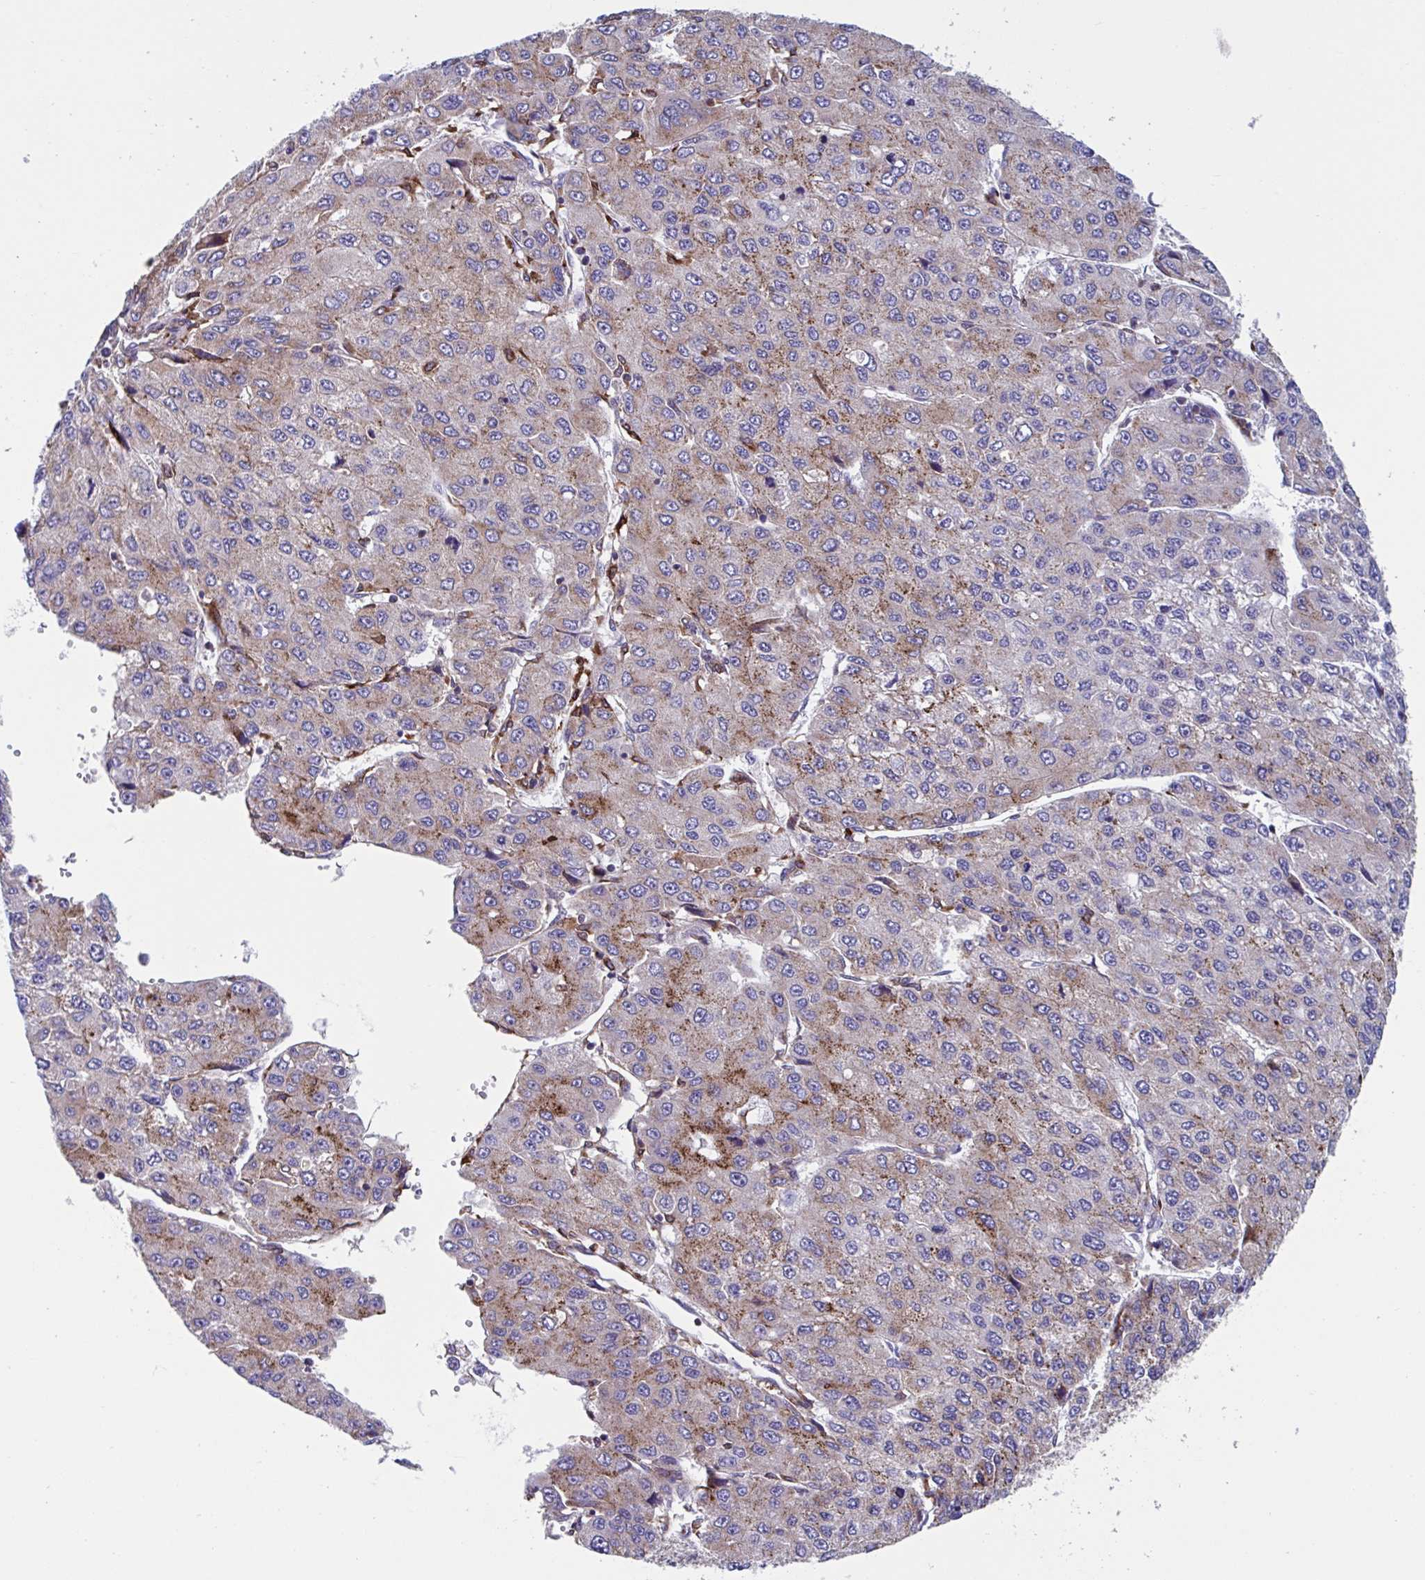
{"staining": {"intensity": "weak", "quantity": "25%-75%", "location": "cytoplasmic/membranous"}, "tissue": "liver cancer", "cell_type": "Tumor cells", "image_type": "cancer", "snomed": [{"axis": "morphology", "description": "Carcinoma, Hepatocellular, NOS"}, {"axis": "topography", "description": "Liver"}], "caption": "Immunohistochemical staining of human liver cancer shows low levels of weak cytoplasmic/membranous protein staining in about 25%-75% of tumor cells. (DAB = brown stain, brightfield microscopy at high magnification).", "gene": "RFK", "patient": {"sex": "female", "age": 66}}